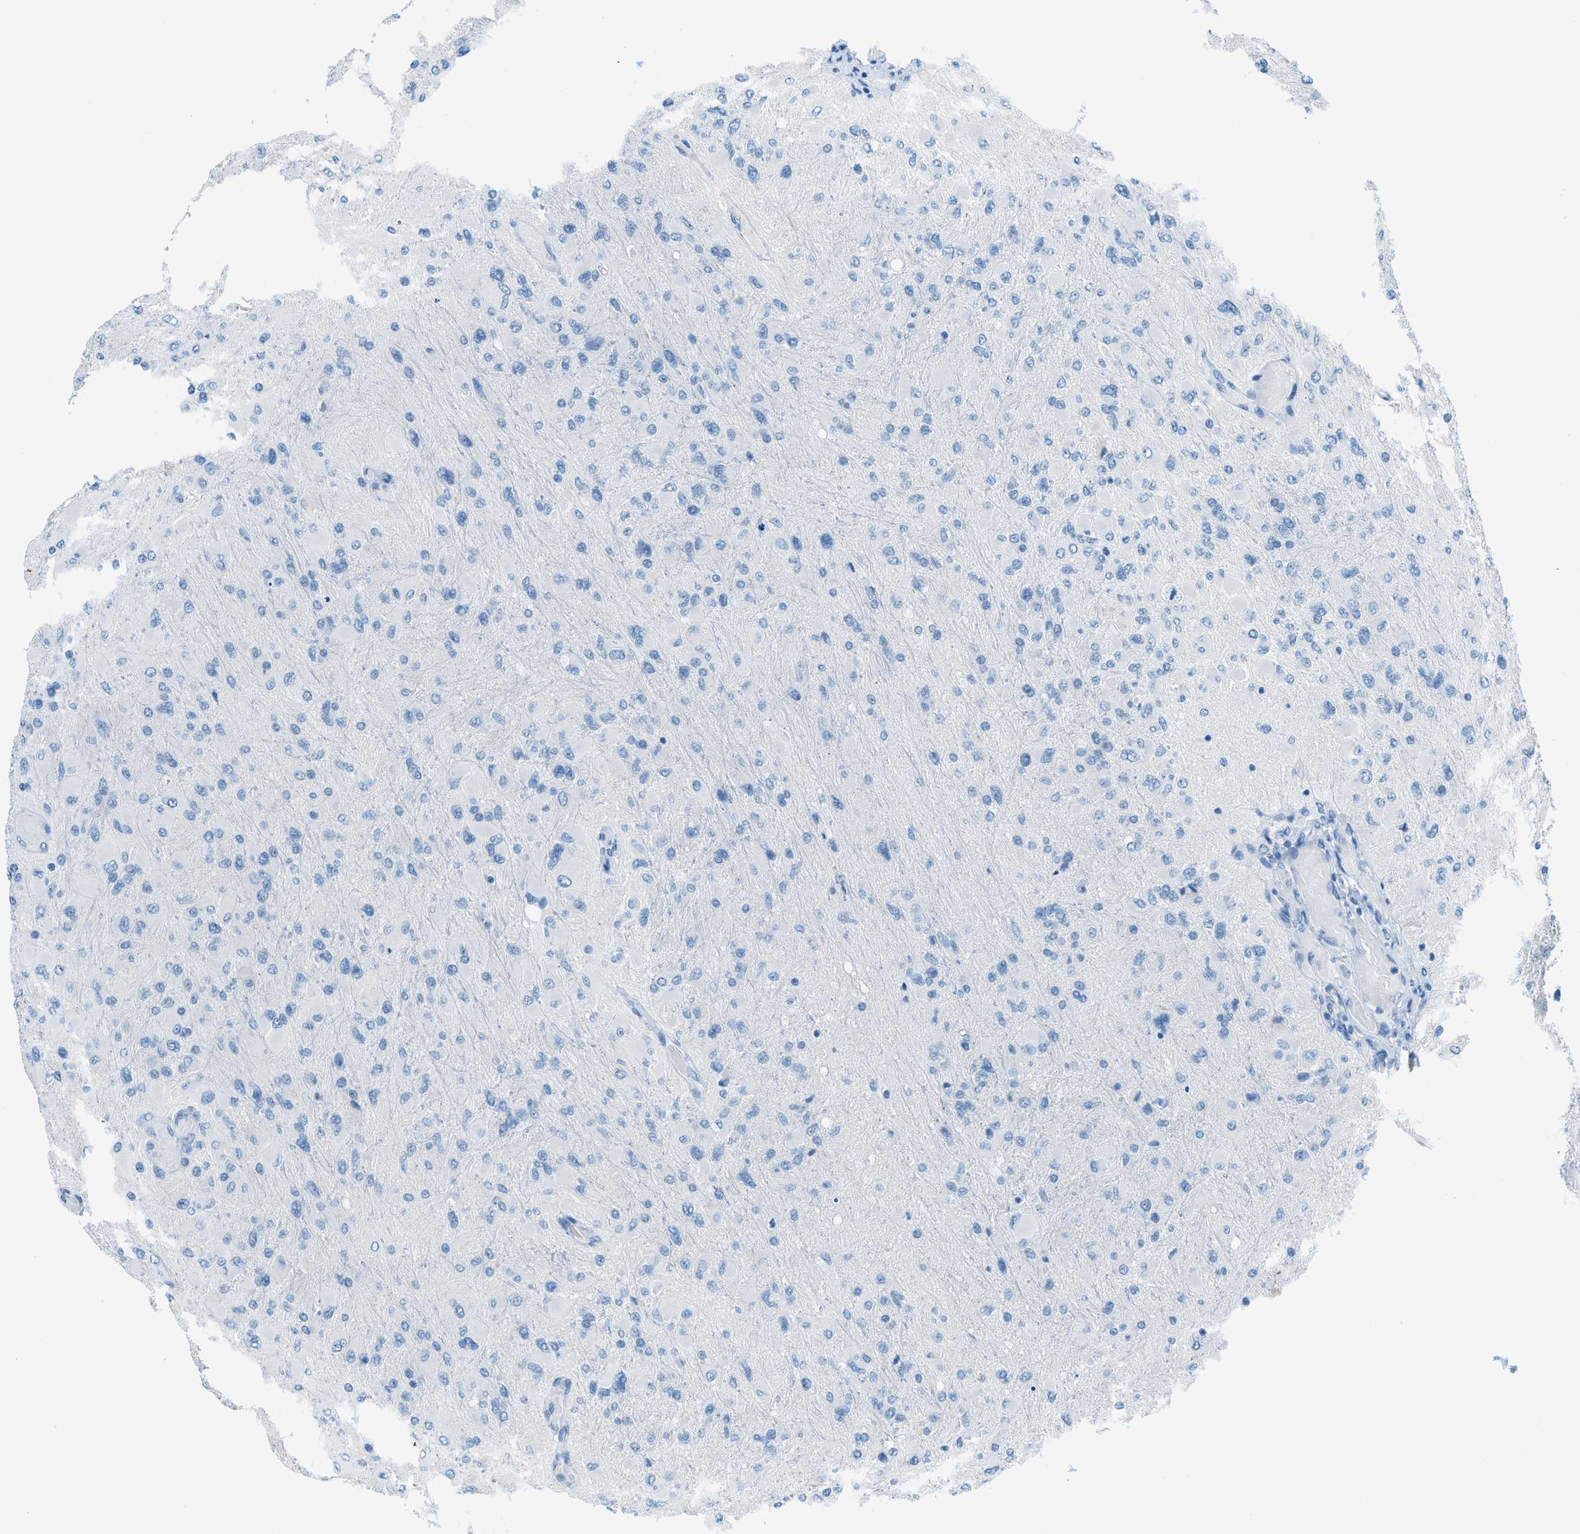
{"staining": {"intensity": "negative", "quantity": "none", "location": "none"}, "tissue": "glioma", "cell_type": "Tumor cells", "image_type": "cancer", "snomed": [{"axis": "morphology", "description": "Glioma, malignant, High grade"}, {"axis": "topography", "description": "Cerebral cortex"}], "caption": "Tumor cells are negative for protein expression in human high-grade glioma (malignant).", "gene": "ACAN", "patient": {"sex": "female", "age": 36}}